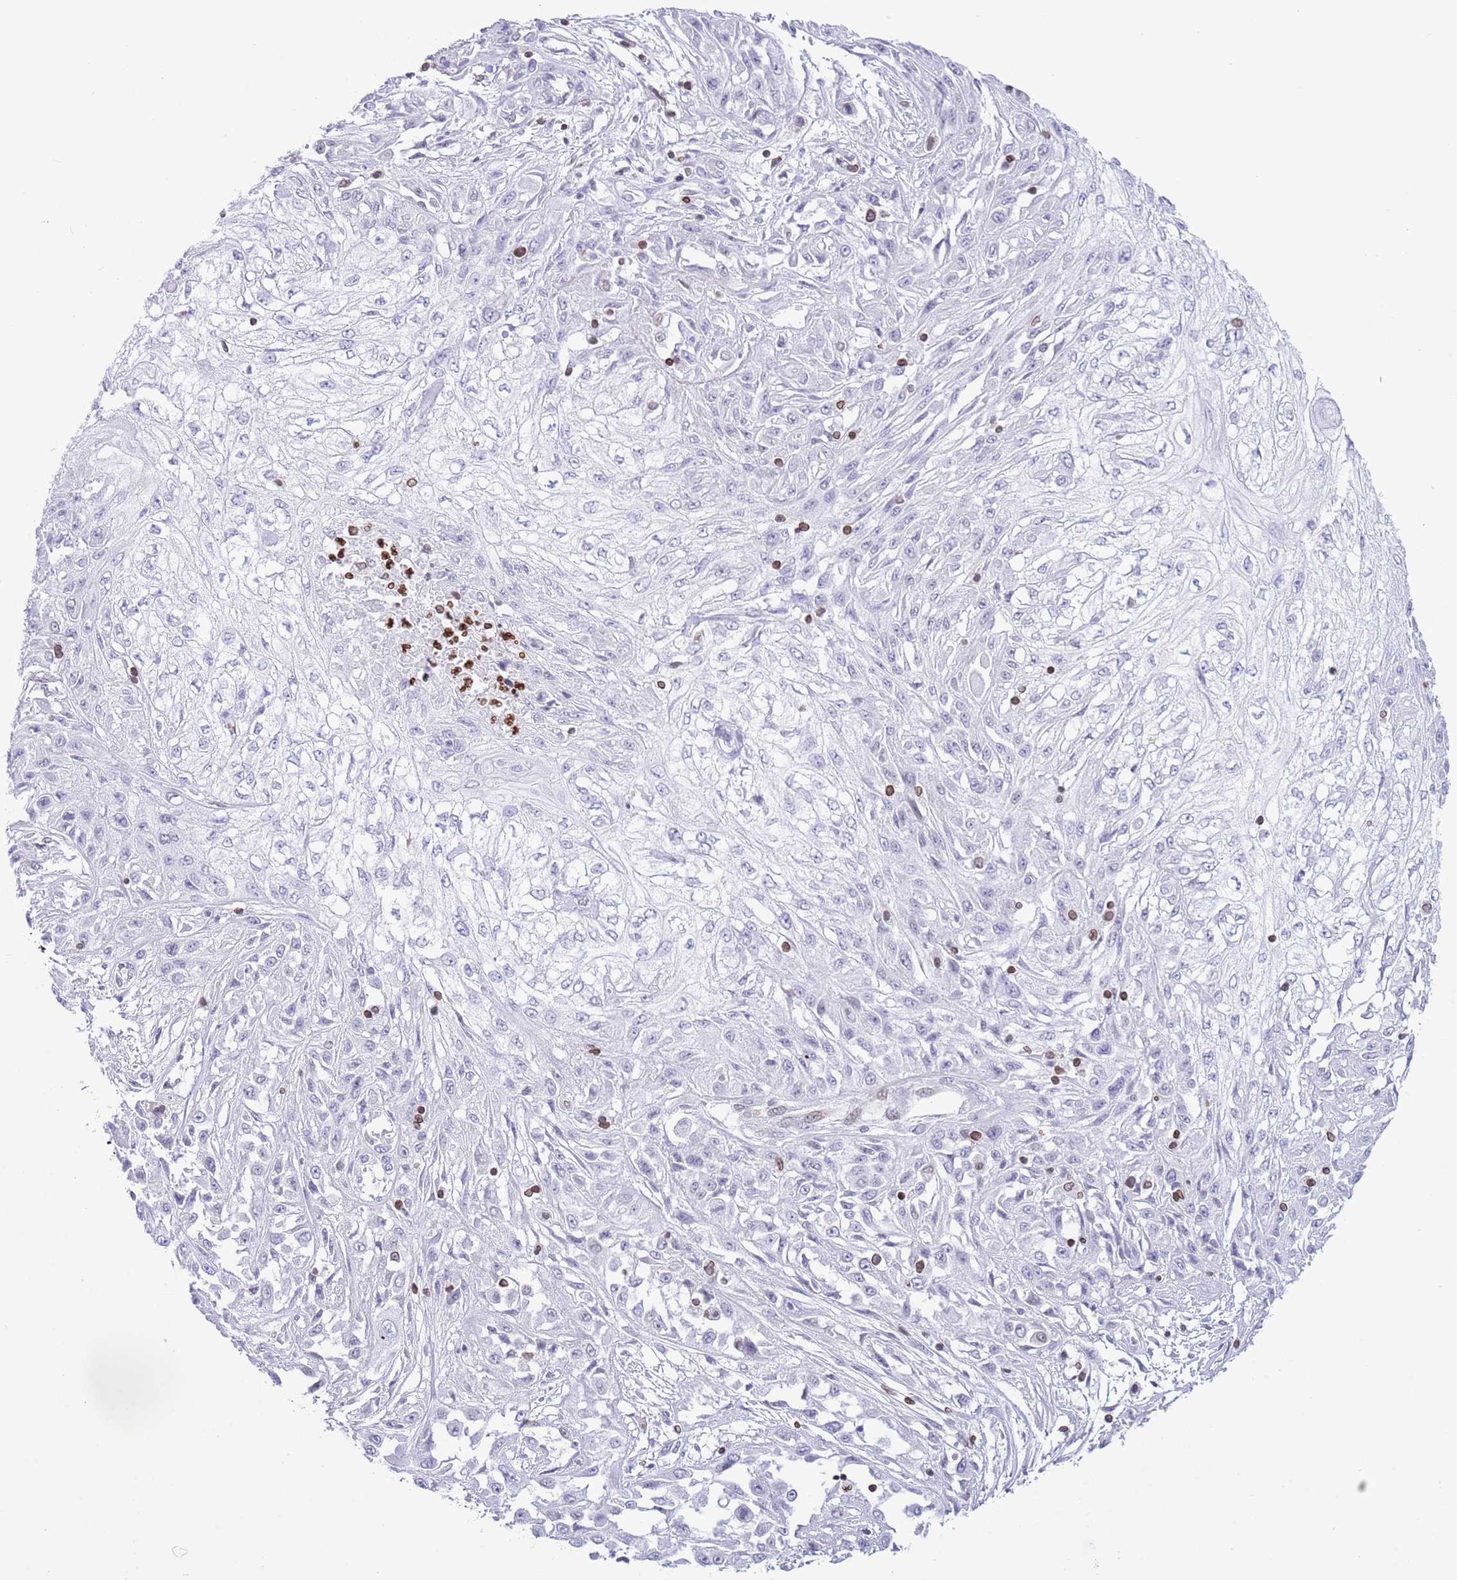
{"staining": {"intensity": "negative", "quantity": "none", "location": "none"}, "tissue": "skin cancer", "cell_type": "Tumor cells", "image_type": "cancer", "snomed": [{"axis": "morphology", "description": "Squamous cell carcinoma, NOS"}, {"axis": "morphology", "description": "Squamous cell carcinoma, metastatic, NOS"}, {"axis": "topography", "description": "Skin"}, {"axis": "topography", "description": "Lymph node"}], "caption": "Tumor cells are negative for brown protein staining in squamous cell carcinoma (skin).", "gene": "LBR", "patient": {"sex": "male", "age": 75}}